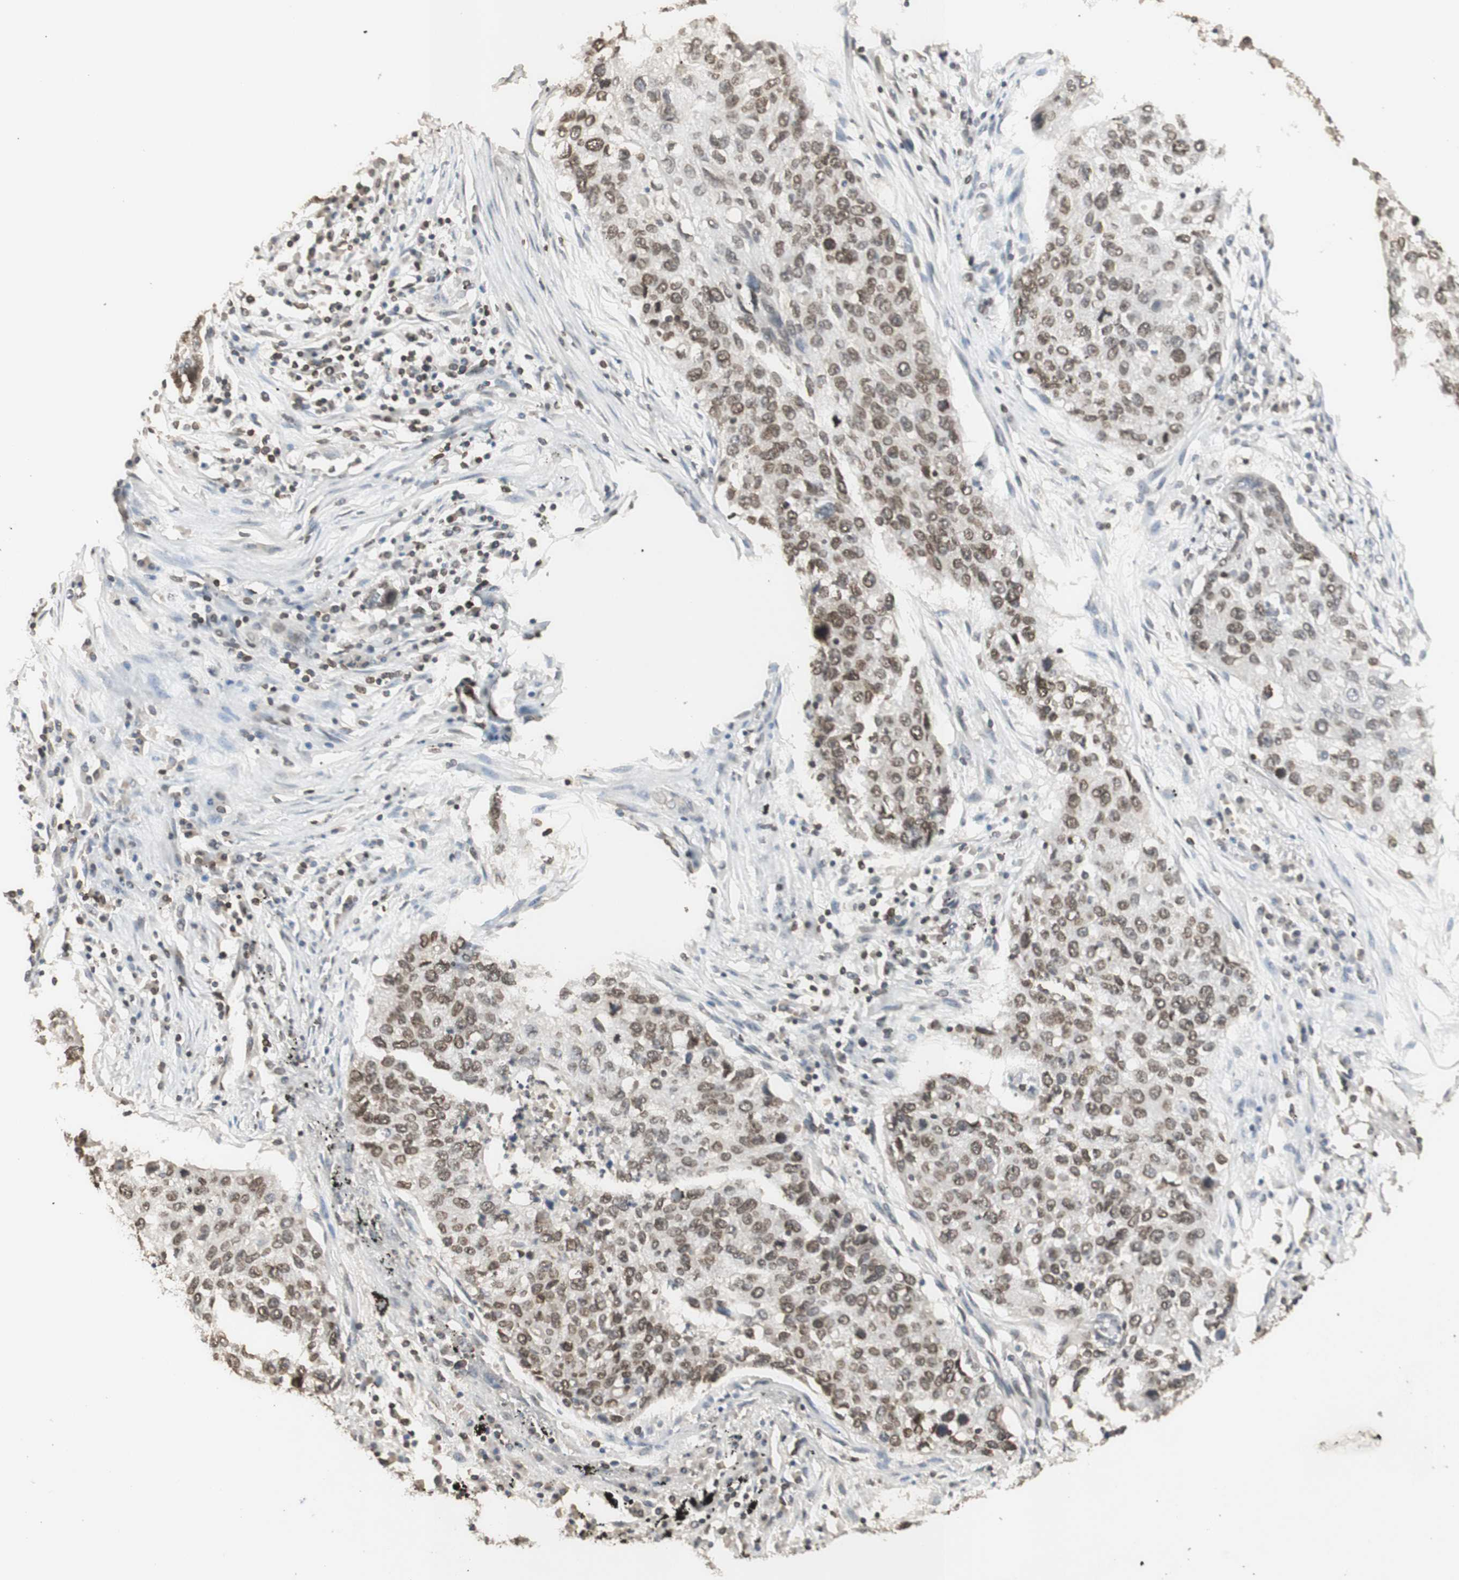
{"staining": {"intensity": "moderate", "quantity": ">75%", "location": "cytoplasmic/membranous,nuclear"}, "tissue": "lung cancer", "cell_type": "Tumor cells", "image_type": "cancer", "snomed": [{"axis": "morphology", "description": "Squamous cell carcinoma, NOS"}, {"axis": "topography", "description": "Lung"}], "caption": "Lung cancer (squamous cell carcinoma) stained for a protein shows moderate cytoplasmic/membranous and nuclear positivity in tumor cells.", "gene": "TMPO", "patient": {"sex": "female", "age": 63}}